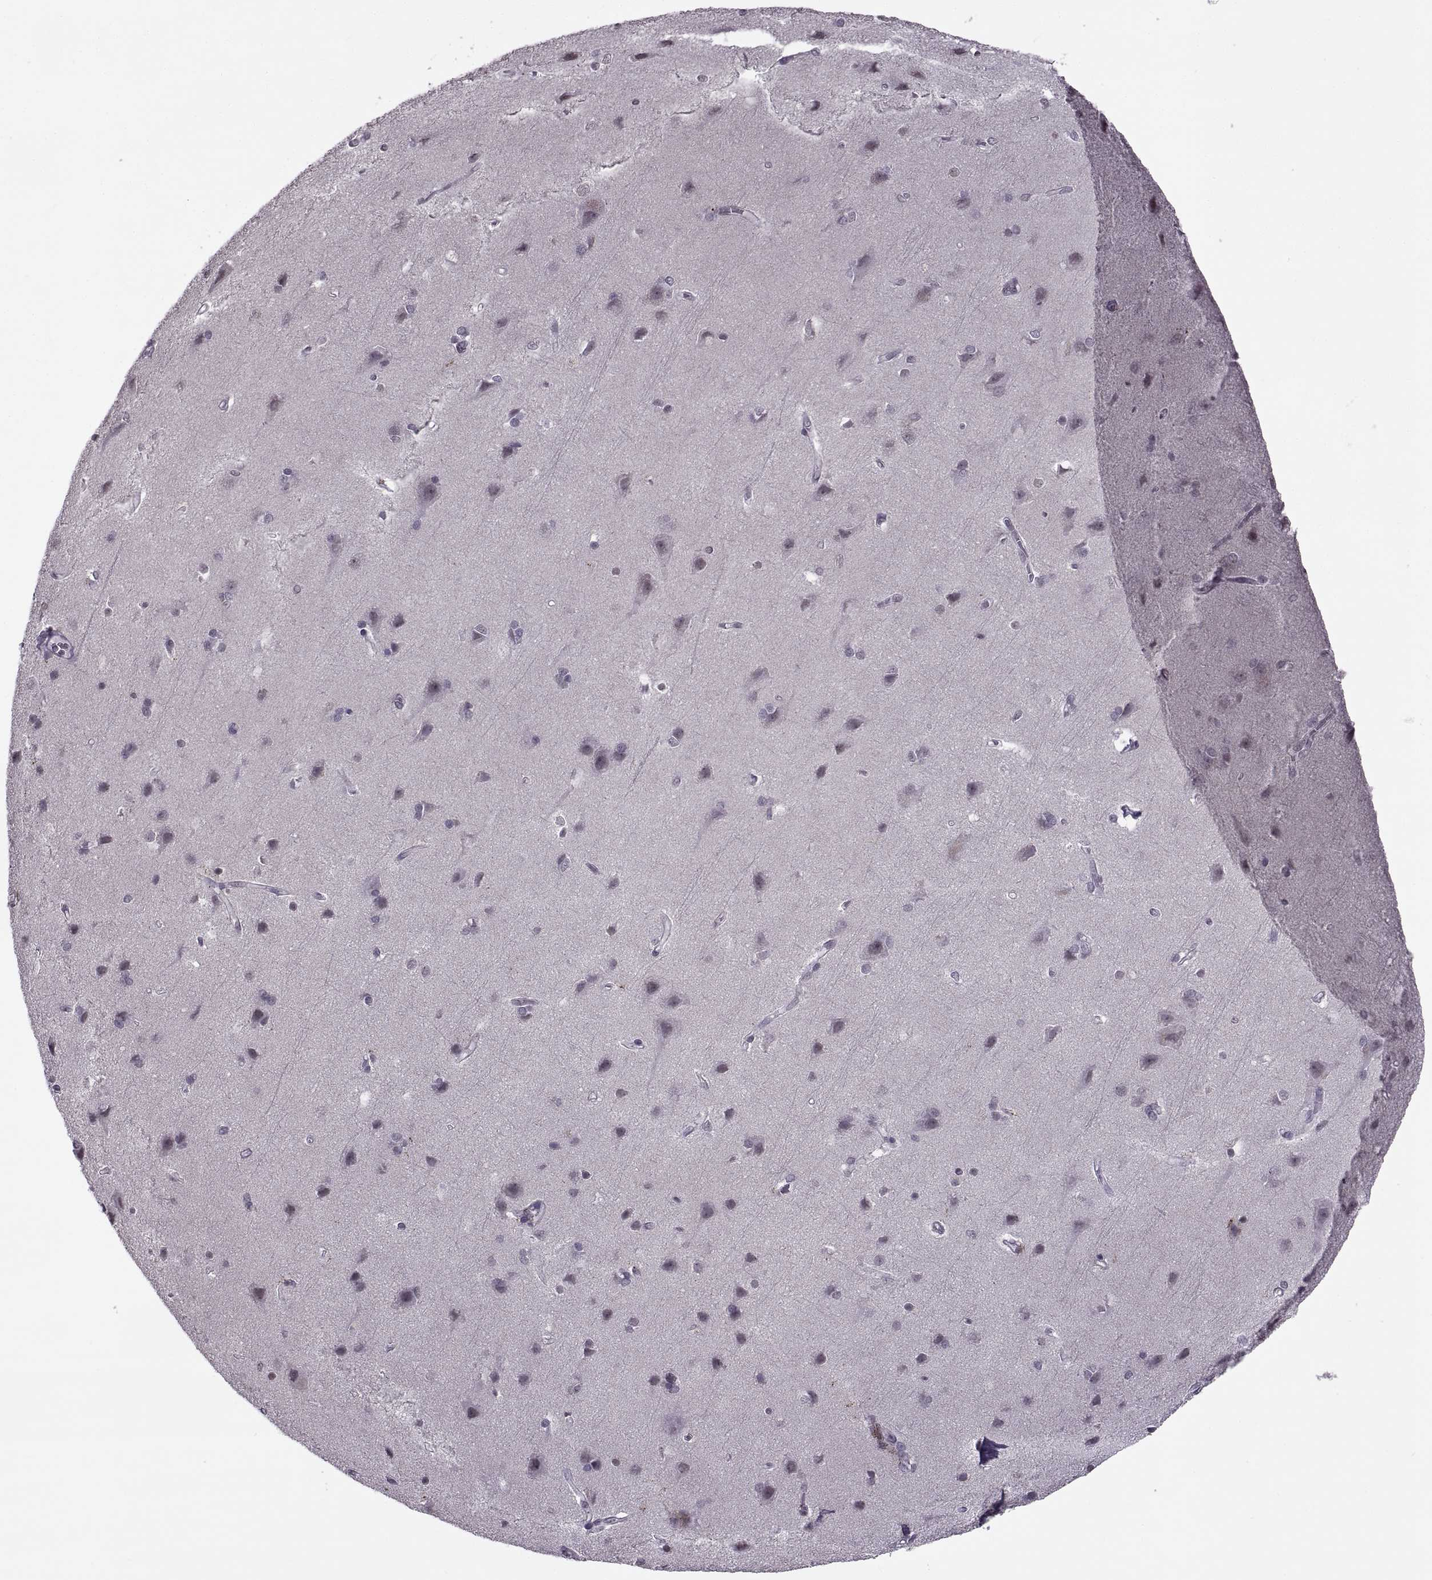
{"staining": {"intensity": "negative", "quantity": "none", "location": "none"}, "tissue": "cerebral cortex", "cell_type": "Endothelial cells", "image_type": "normal", "snomed": [{"axis": "morphology", "description": "Normal tissue, NOS"}, {"axis": "topography", "description": "Cerebral cortex"}], "caption": "Immunohistochemistry (IHC) of unremarkable human cerebral cortex demonstrates no positivity in endothelial cells.", "gene": "OTP", "patient": {"sex": "male", "age": 37}}